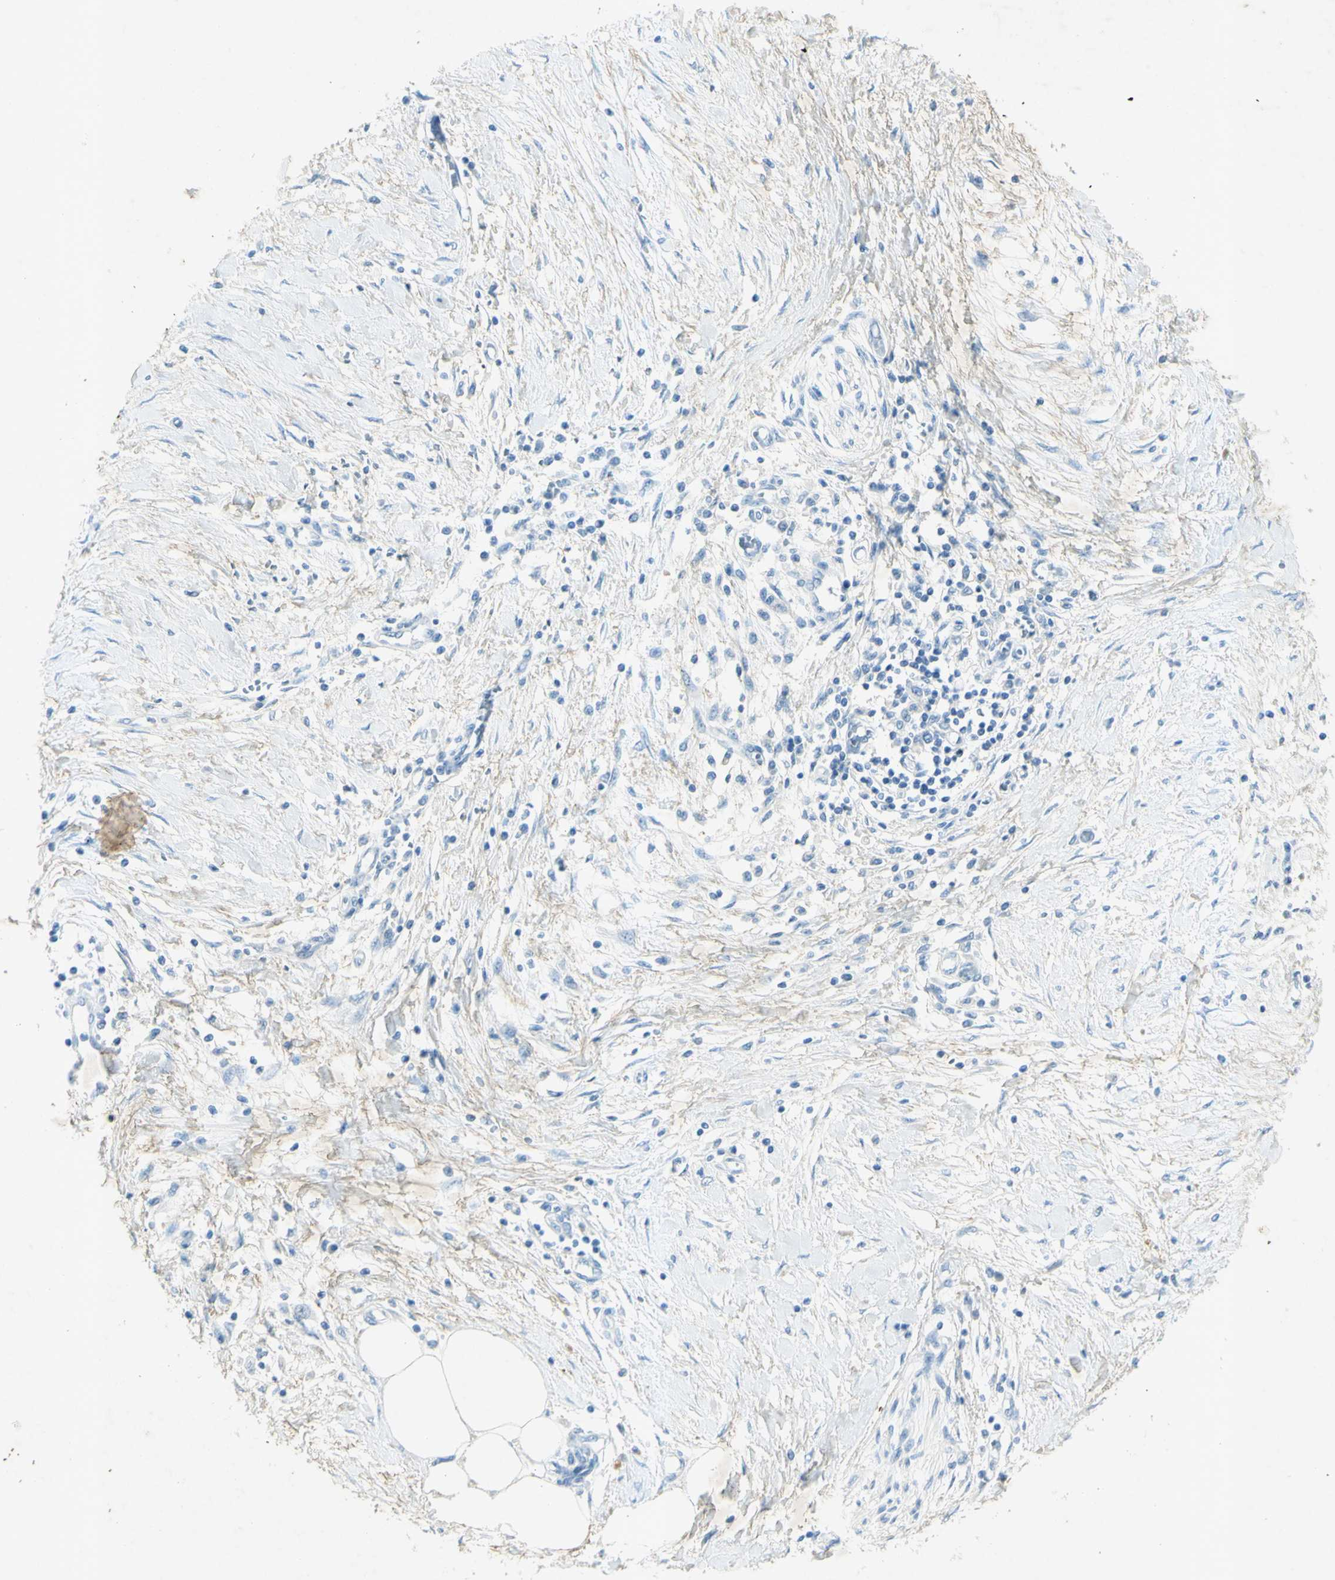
{"staining": {"intensity": "weak", "quantity": "<25%", "location": "cytoplasmic/membranous"}, "tissue": "pancreatic cancer", "cell_type": "Tumor cells", "image_type": "cancer", "snomed": [{"axis": "morphology", "description": "Adenocarcinoma, NOS"}, {"axis": "topography", "description": "Pancreas"}], "caption": "Immunohistochemistry (IHC) of human pancreatic cancer (adenocarcinoma) demonstrates no expression in tumor cells. (DAB IHC, high magnification).", "gene": "GDF15", "patient": {"sex": "female", "age": 70}}